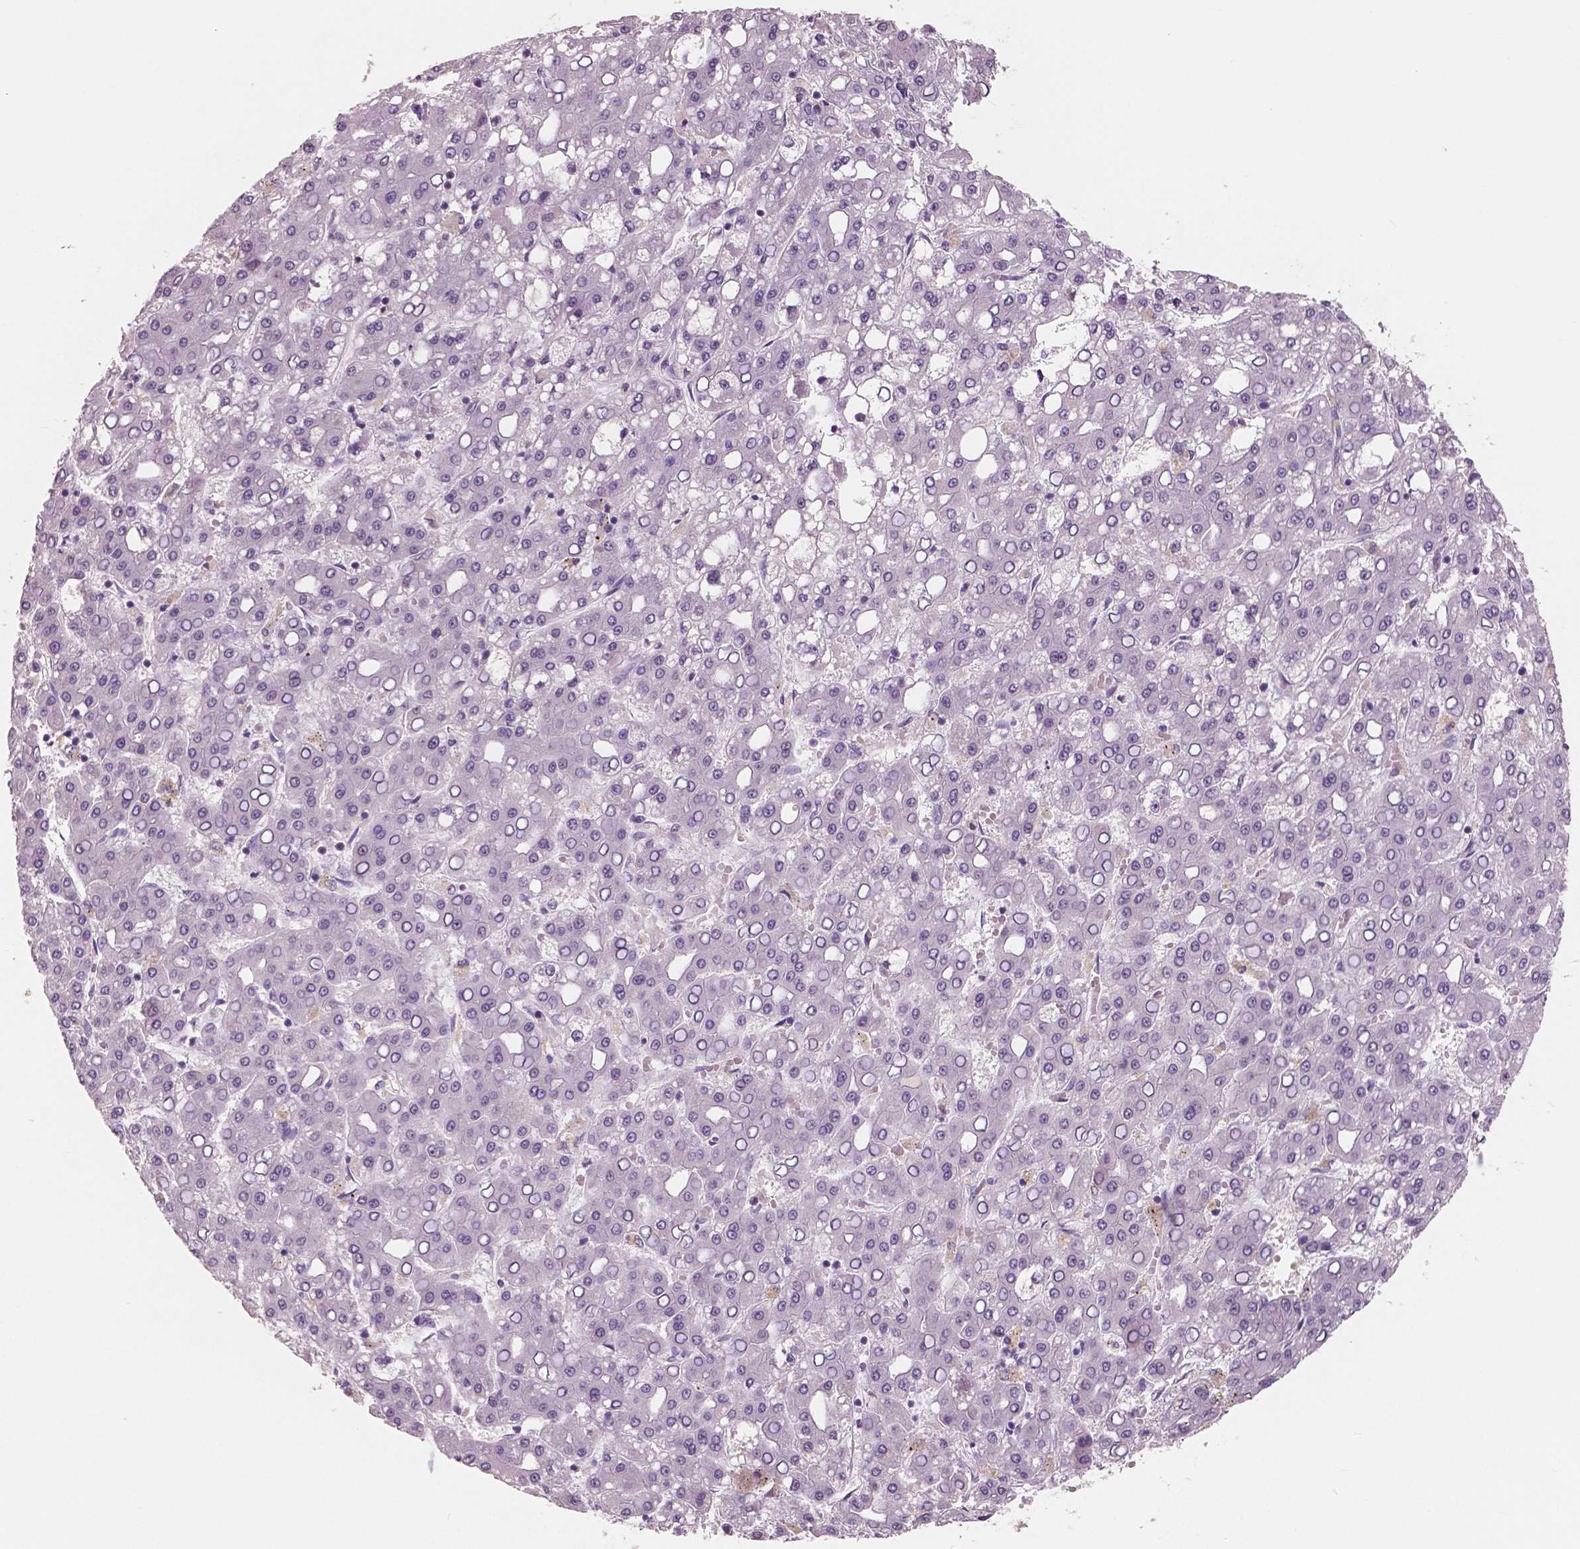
{"staining": {"intensity": "negative", "quantity": "none", "location": "none"}, "tissue": "liver cancer", "cell_type": "Tumor cells", "image_type": "cancer", "snomed": [{"axis": "morphology", "description": "Carcinoma, Hepatocellular, NOS"}, {"axis": "topography", "description": "Liver"}], "caption": "DAB immunohistochemical staining of liver cancer demonstrates no significant staining in tumor cells. (Brightfield microscopy of DAB IHC at high magnification).", "gene": "NECAB1", "patient": {"sex": "male", "age": 65}}